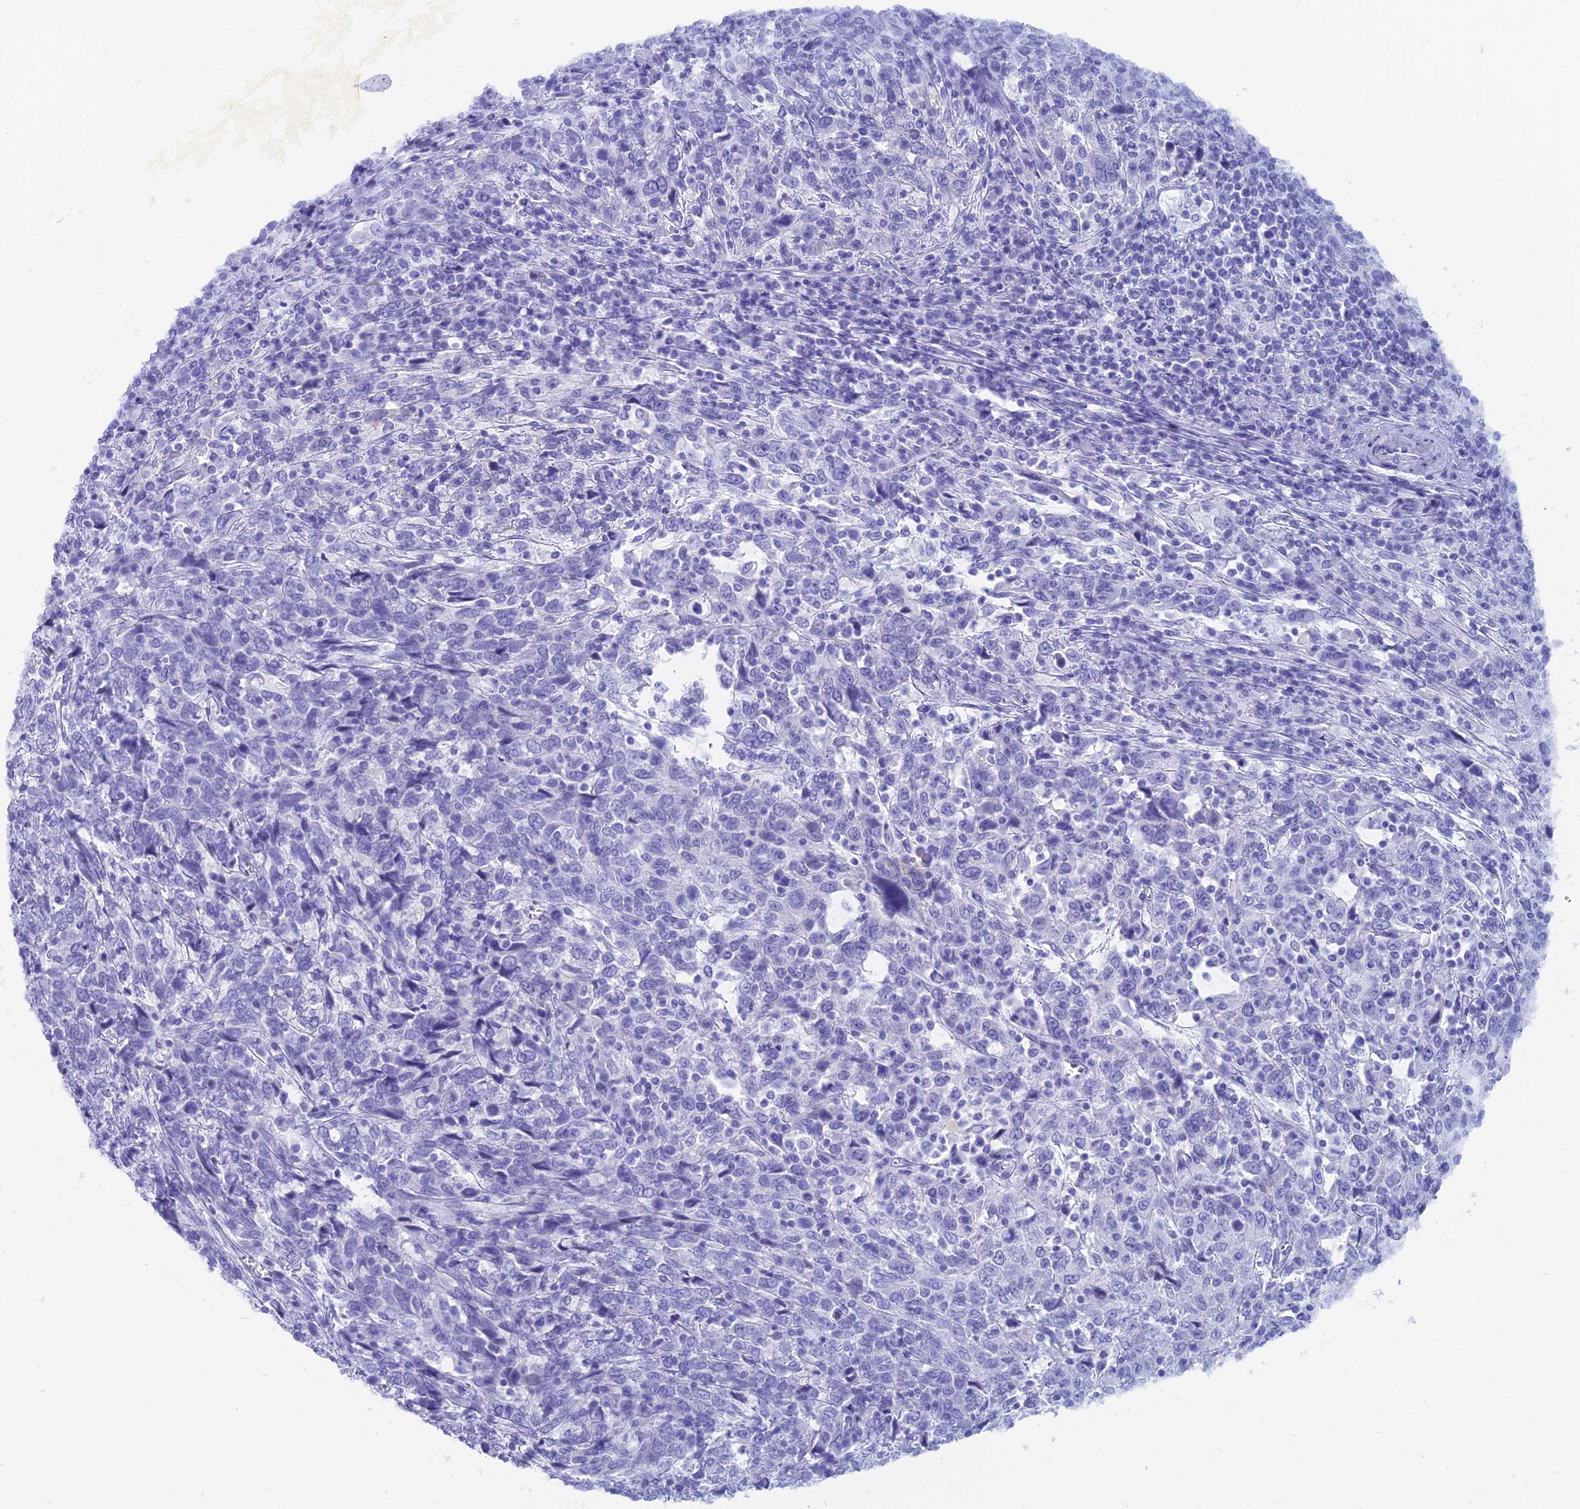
{"staining": {"intensity": "negative", "quantity": "none", "location": "none"}, "tissue": "cervical cancer", "cell_type": "Tumor cells", "image_type": "cancer", "snomed": [{"axis": "morphology", "description": "Squamous cell carcinoma, NOS"}, {"axis": "topography", "description": "Cervix"}], "caption": "Micrograph shows no significant protein staining in tumor cells of cervical cancer.", "gene": "CAPS", "patient": {"sex": "female", "age": 46}}